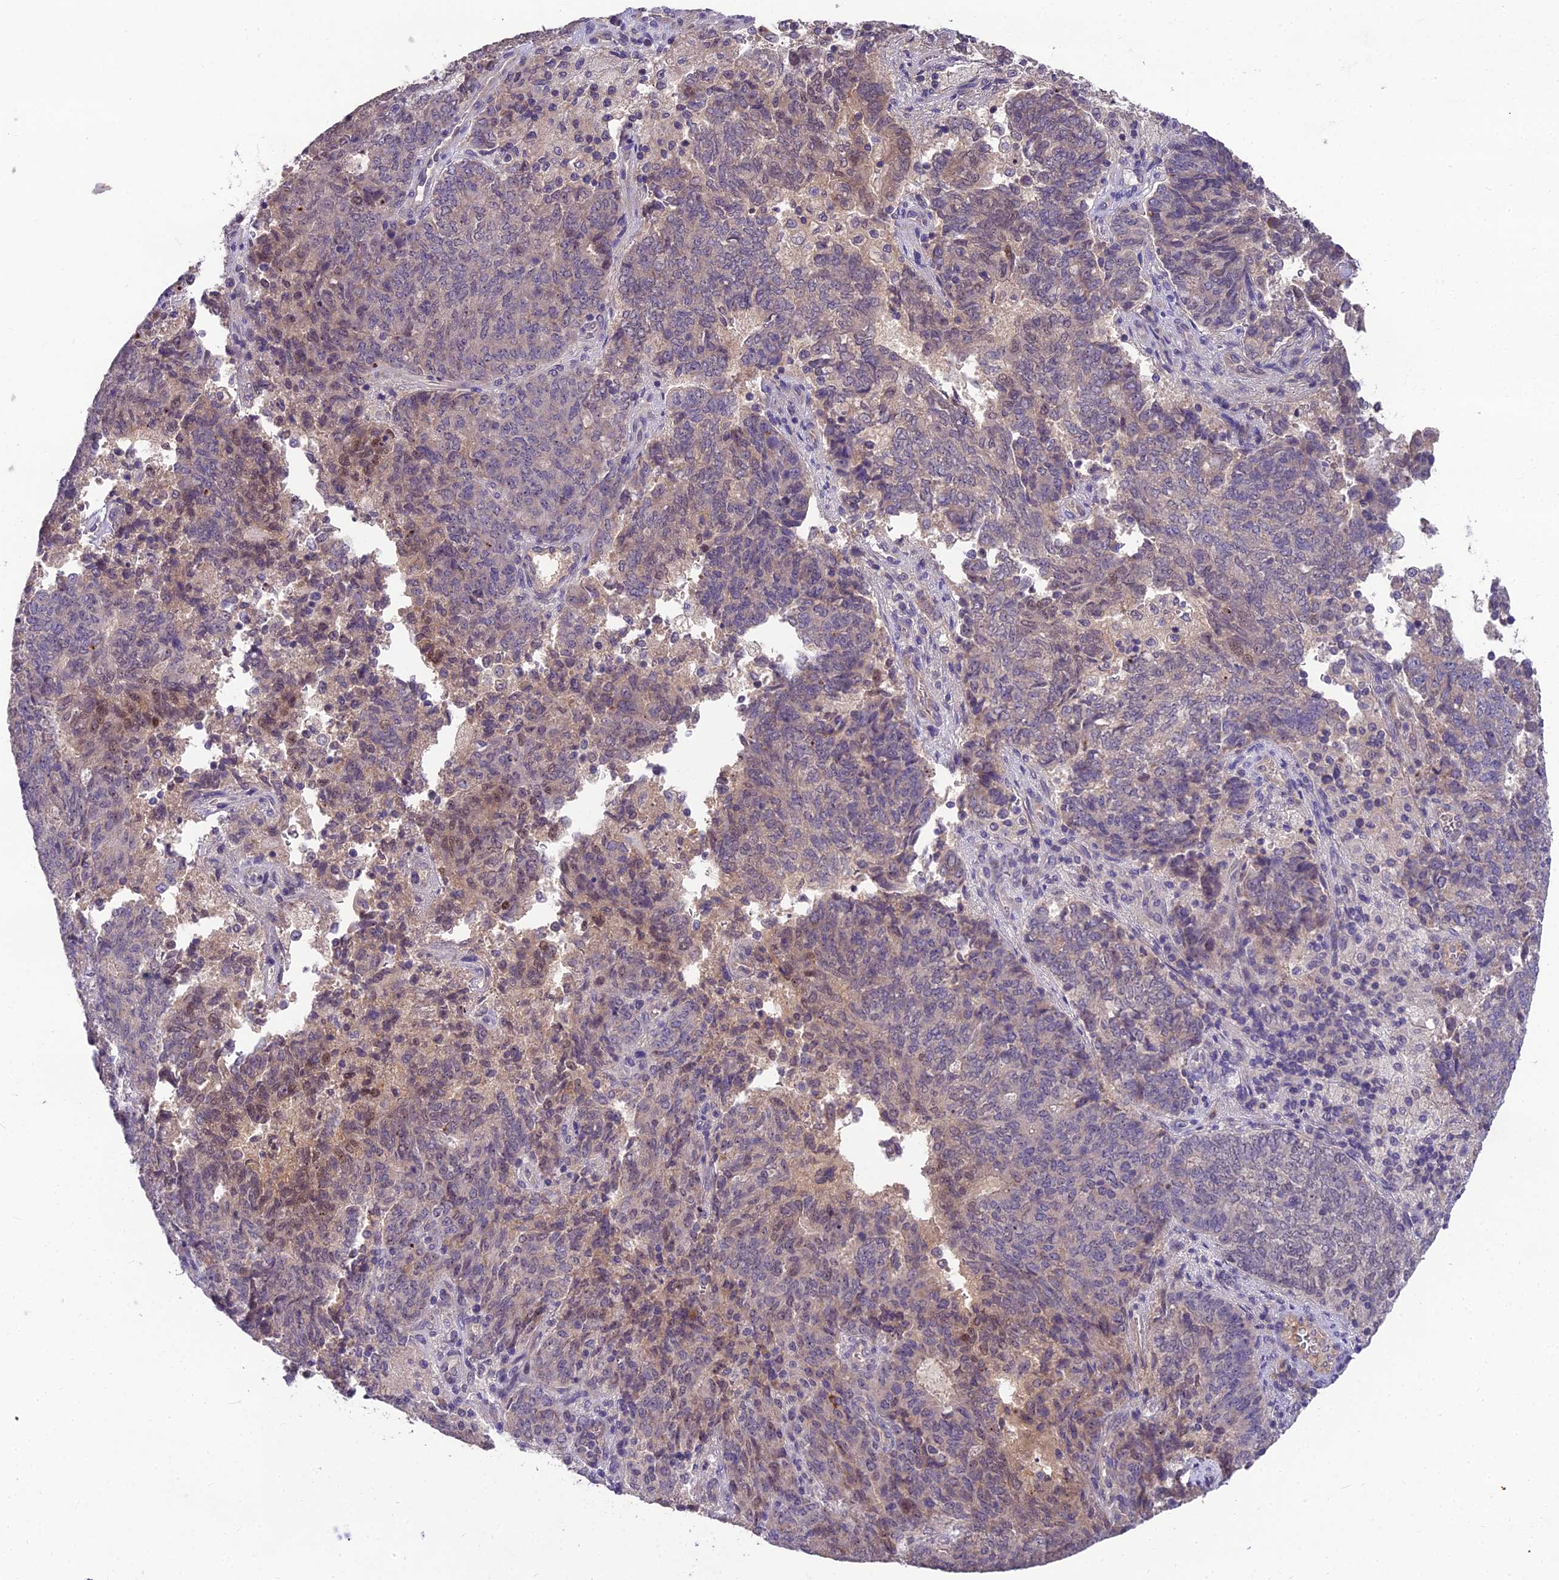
{"staining": {"intensity": "weak", "quantity": "<25%", "location": "nuclear"}, "tissue": "endometrial cancer", "cell_type": "Tumor cells", "image_type": "cancer", "snomed": [{"axis": "morphology", "description": "Adenocarcinoma, NOS"}, {"axis": "topography", "description": "Endometrium"}], "caption": "The image displays no significant expression in tumor cells of endometrial cancer (adenocarcinoma).", "gene": "ZNF333", "patient": {"sex": "female", "age": 80}}